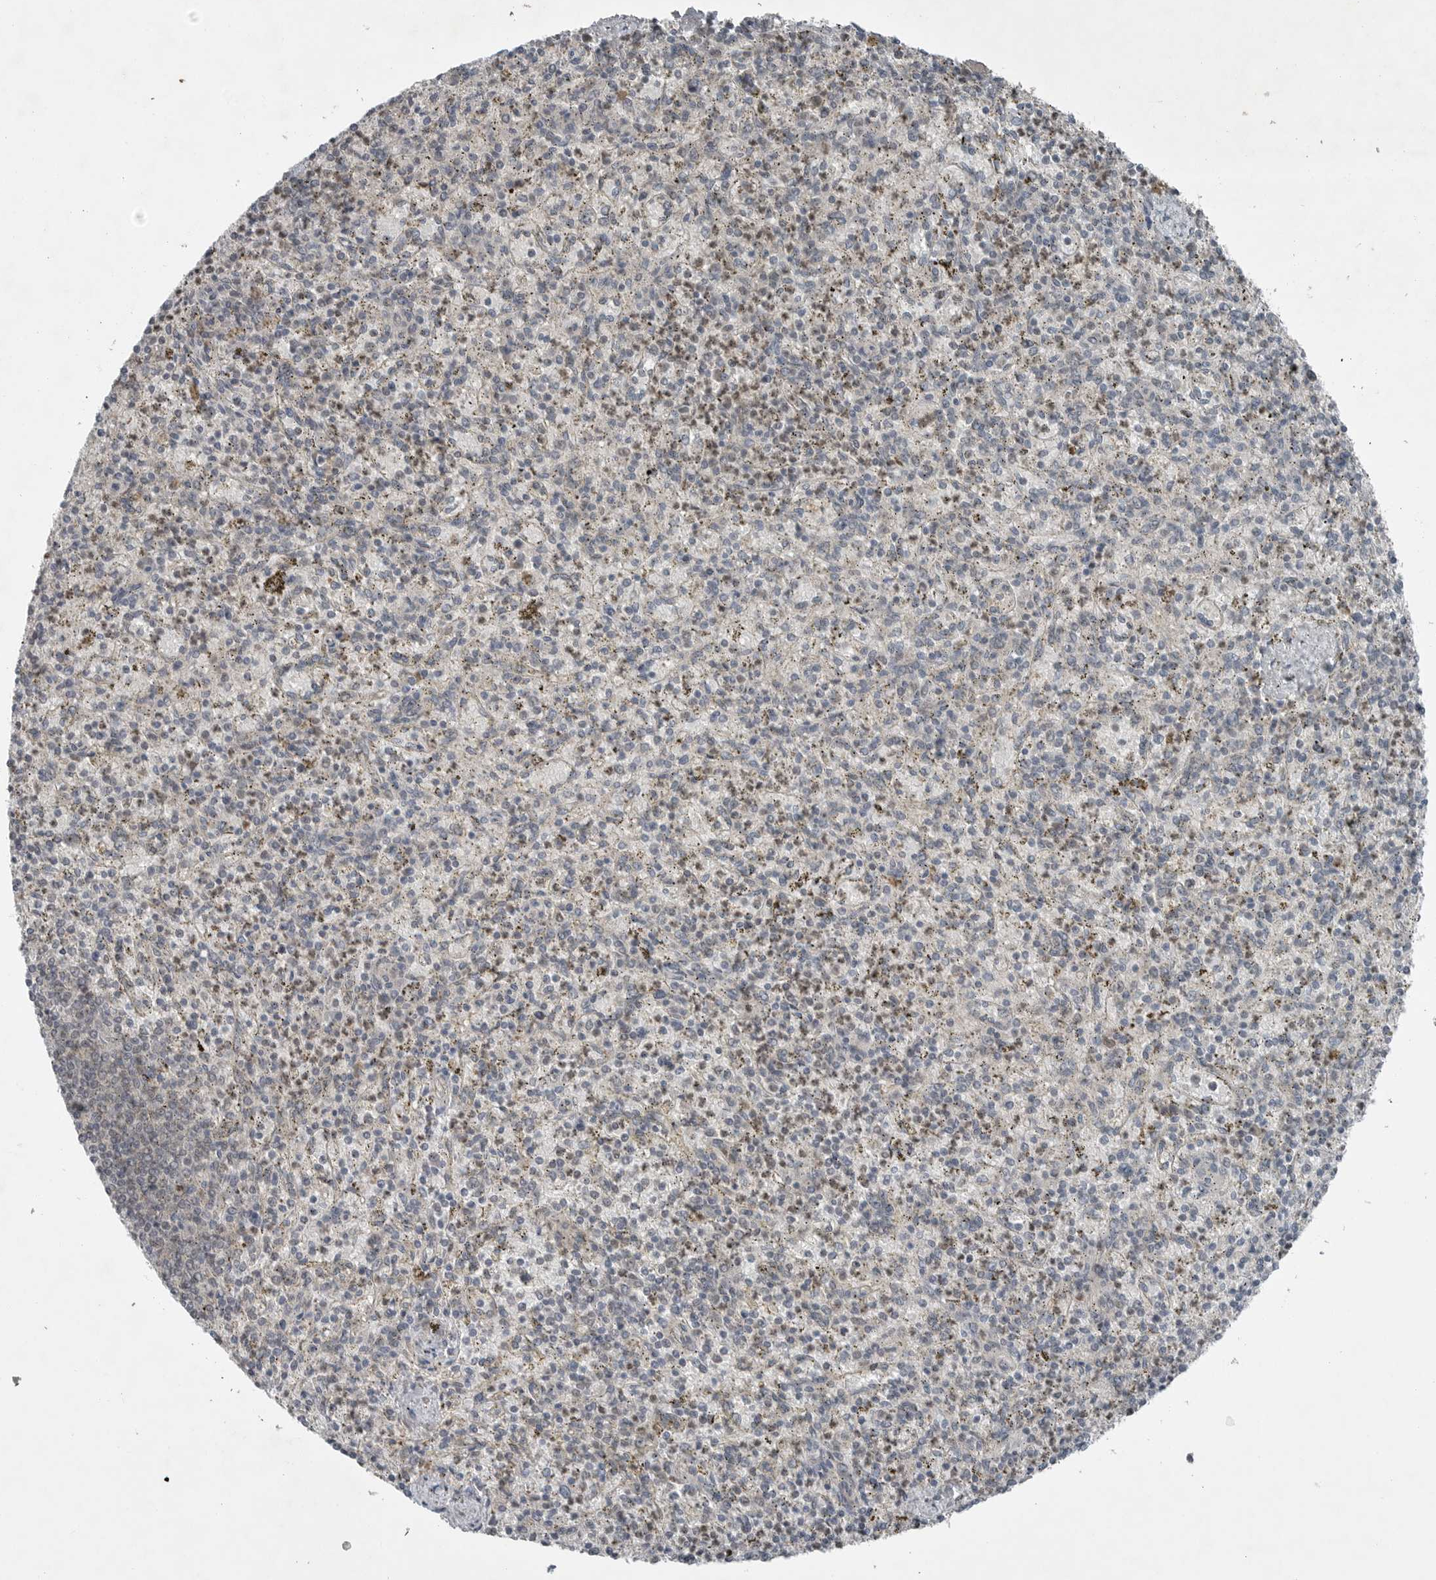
{"staining": {"intensity": "negative", "quantity": "none", "location": "none"}, "tissue": "spleen", "cell_type": "Cells in red pulp", "image_type": "normal", "snomed": [{"axis": "morphology", "description": "Normal tissue, NOS"}, {"axis": "topography", "description": "Spleen"}], "caption": "Immunohistochemistry (IHC) photomicrograph of unremarkable human spleen stained for a protein (brown), which reveals no positivity in cells in red pulp. The staining was performed using DAB to visualize the protein expression in brown, while the nuclei were stained in blue with hematoxylin (Magnification: 20x).", "gene": "MFAP3L", "patient": {"sex": "male", "age": 72}}